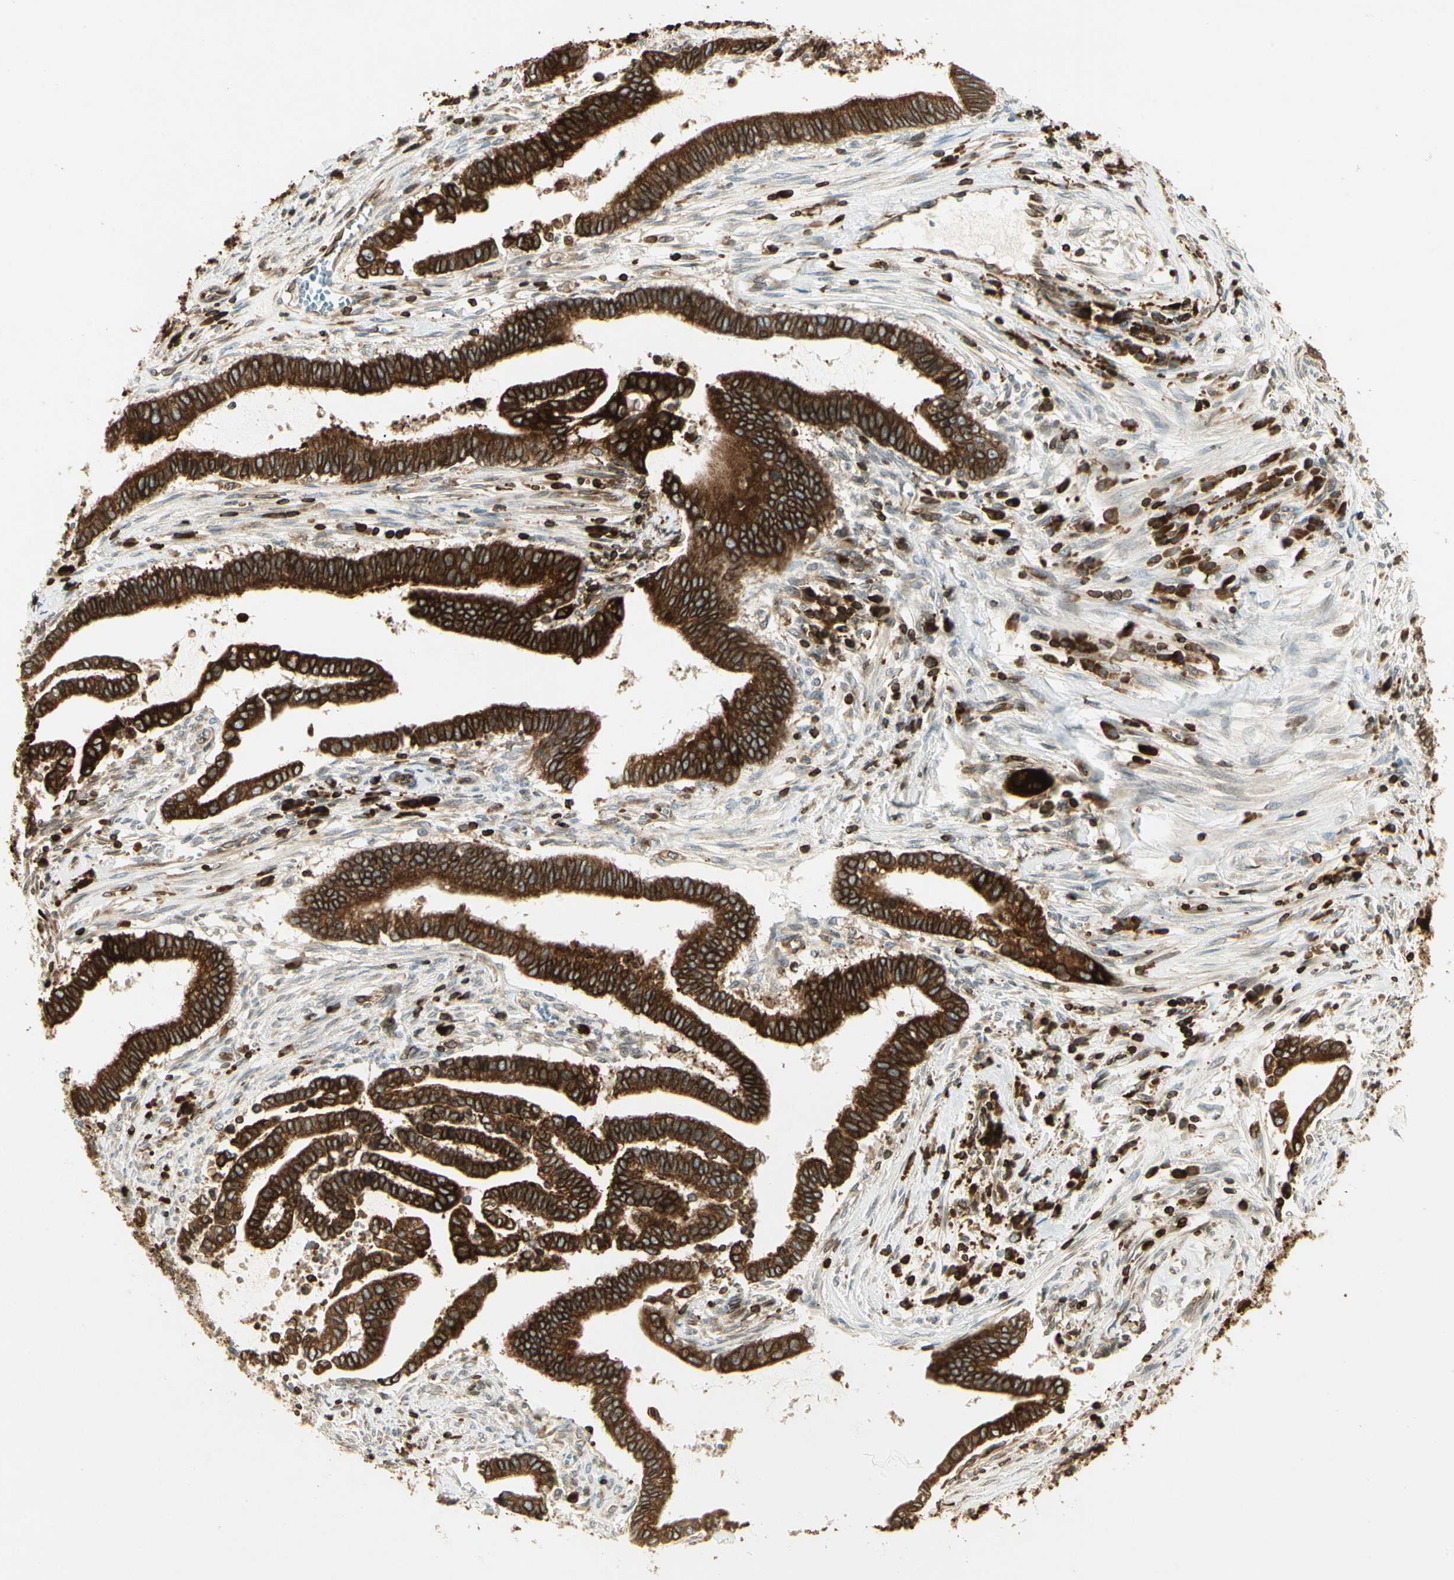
{"staining": {"intensity": "strong", "quantity": ">75%", "location": "cytoplasmic/membranous"}, "tissue": "cervical cancer", "cell_type": "Tumor cells", "image_type": "cancer", "snomed": [{"axis": "morphology", "description": "Adenocarcinoma, NOS"}, {"axis": "topography", "description": "Cervix"}], "caption": "High-magnification brightfield microscopy of cervical adenocarcinoma stained with DAB (brown) and counterstained with hematoxylin (blue). tumor cells exhibit strong cytoplasmic/membranous expression is identified in approximately>75% of cells.", "gene": "TAPBP", "patient": {"sex": "female", "age": 44}}